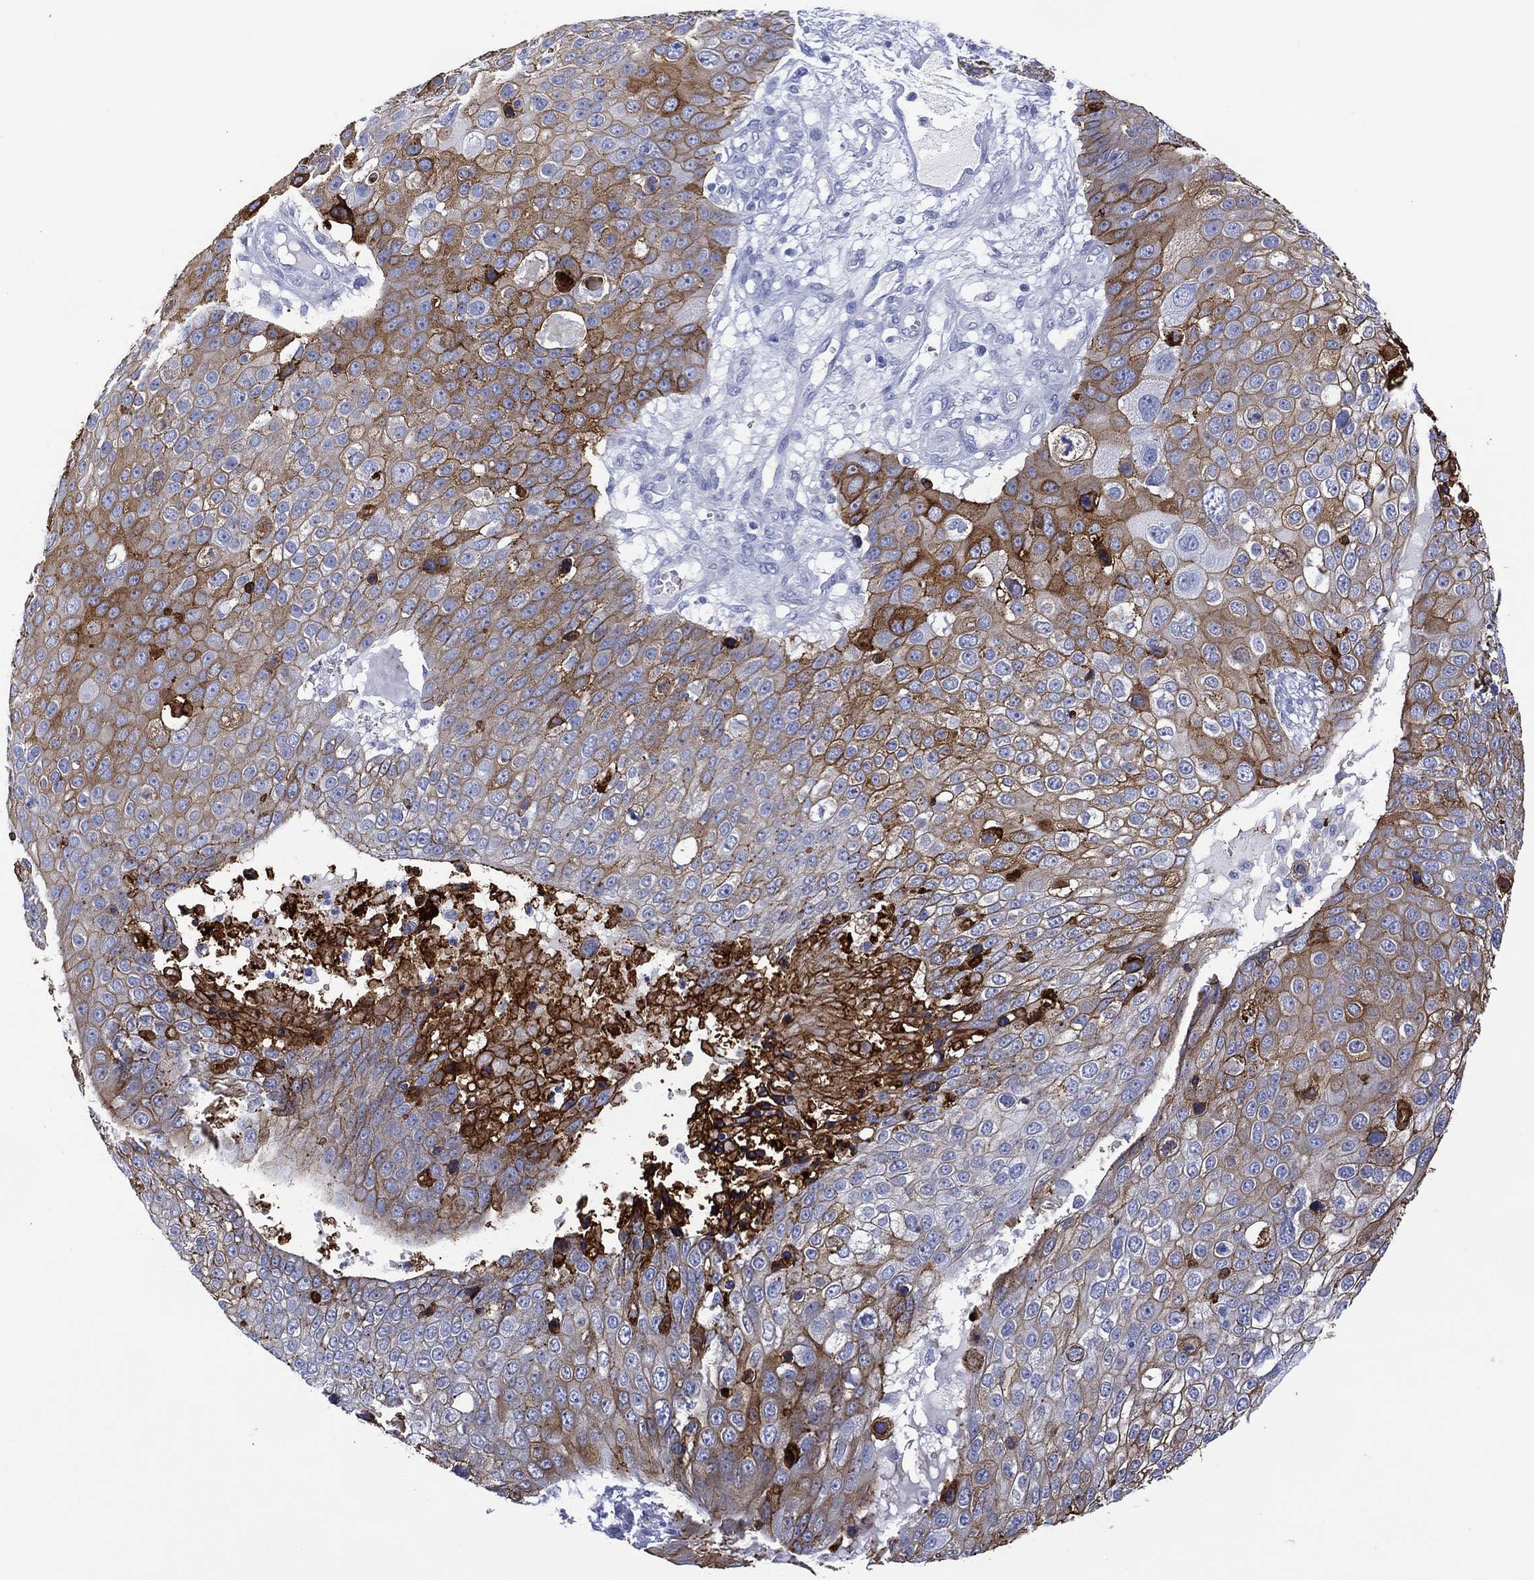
{"staining": {"intensity": "strong", "quantity": ">75%", "location": "cytoplasmic/membranous"}, "tissue": "skin cancer", "cell_type": "Tumor cells", "image_type": "cancer", "snomed": [{"axis": "morphology", "description": "Squamous cell carcinoma, NOS"}, {"axis": "topography", "description": "Skin"}], "caption": "Squamous cell carcinoma (skin) tissue shows strong cytoplasmic/membranous expression in about >75% of tumor cells, visualized by immunohistochemistry.", "gene": "DSG1", "patient": {"sex": "male", "age": 71}}